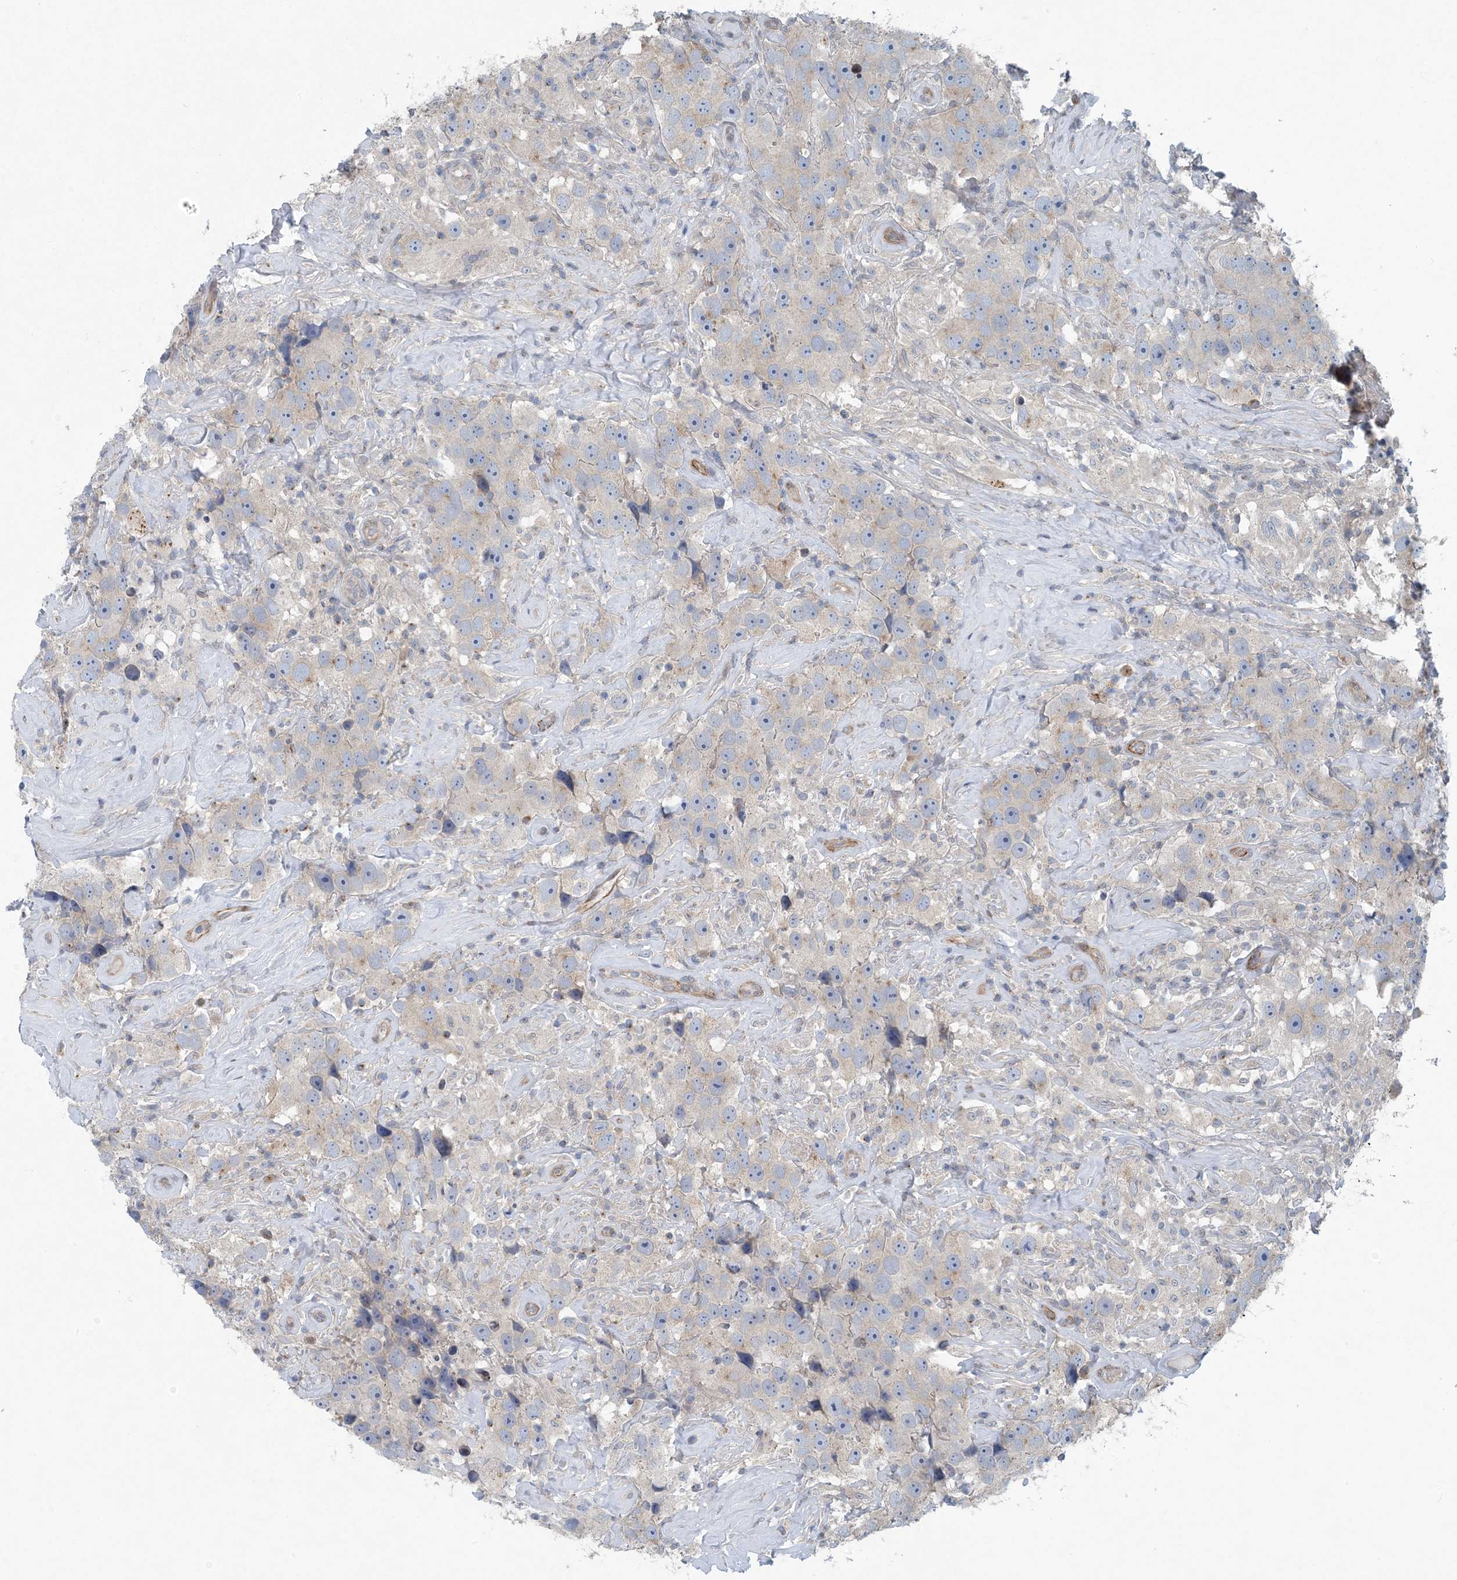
{"staining": {"intensity": "negative", "quantity": "none", "location": "none"}, "tissue": "testis cancer", "cell_type": "Tumor cells", "image_type": "cancer", "snomed": [{"axis": "morphology", "description": "Seminoma, NOS"}, {"axis": "topography", "description": "Testis"}], "caption": "This is a image of immunohistochemistry (IHC) staining of testis seminoma, which shows no expression in tumor cells.", "gene": "HIKESHI", "patient": {"sex": "male", "age": 49}}